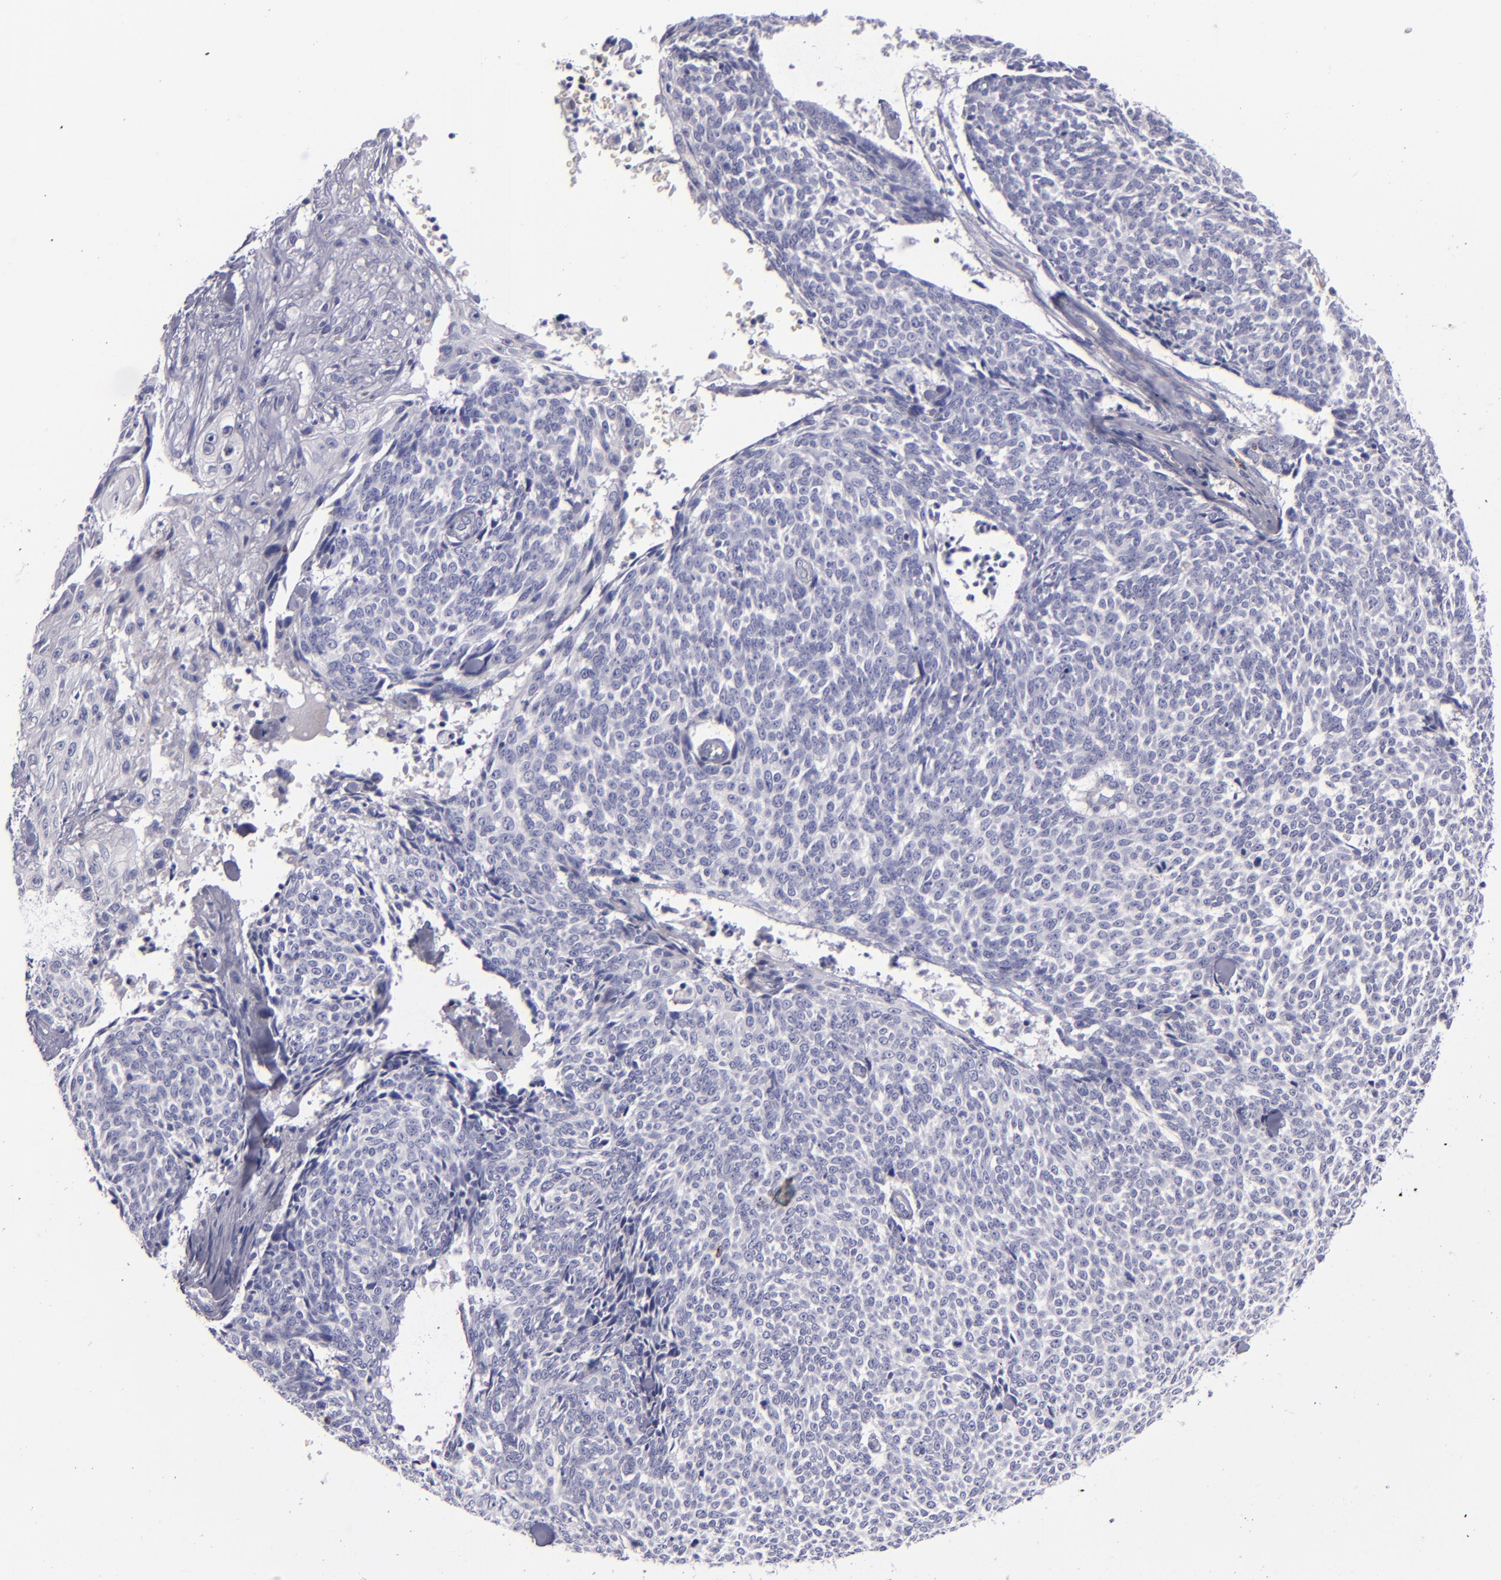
{"staining": {"intensity": "negative", "quantity": "none", "location": "none"}, "tissue": "skin cancer", "cell_type": "Tumor cells", "image_type": "cancer", "snomed": [{"axis": "morphology", "description": "Basal cell carcinoma"}, {"axis": "topography", "description": "Skin"}], "caption": "Immunohistochemistry (IHC) image of skin cancer stained for a protein (brown), which shows no staining in tumor cells.", "gene": "CD2", "patient": {"sex": "female", "age": 89}}